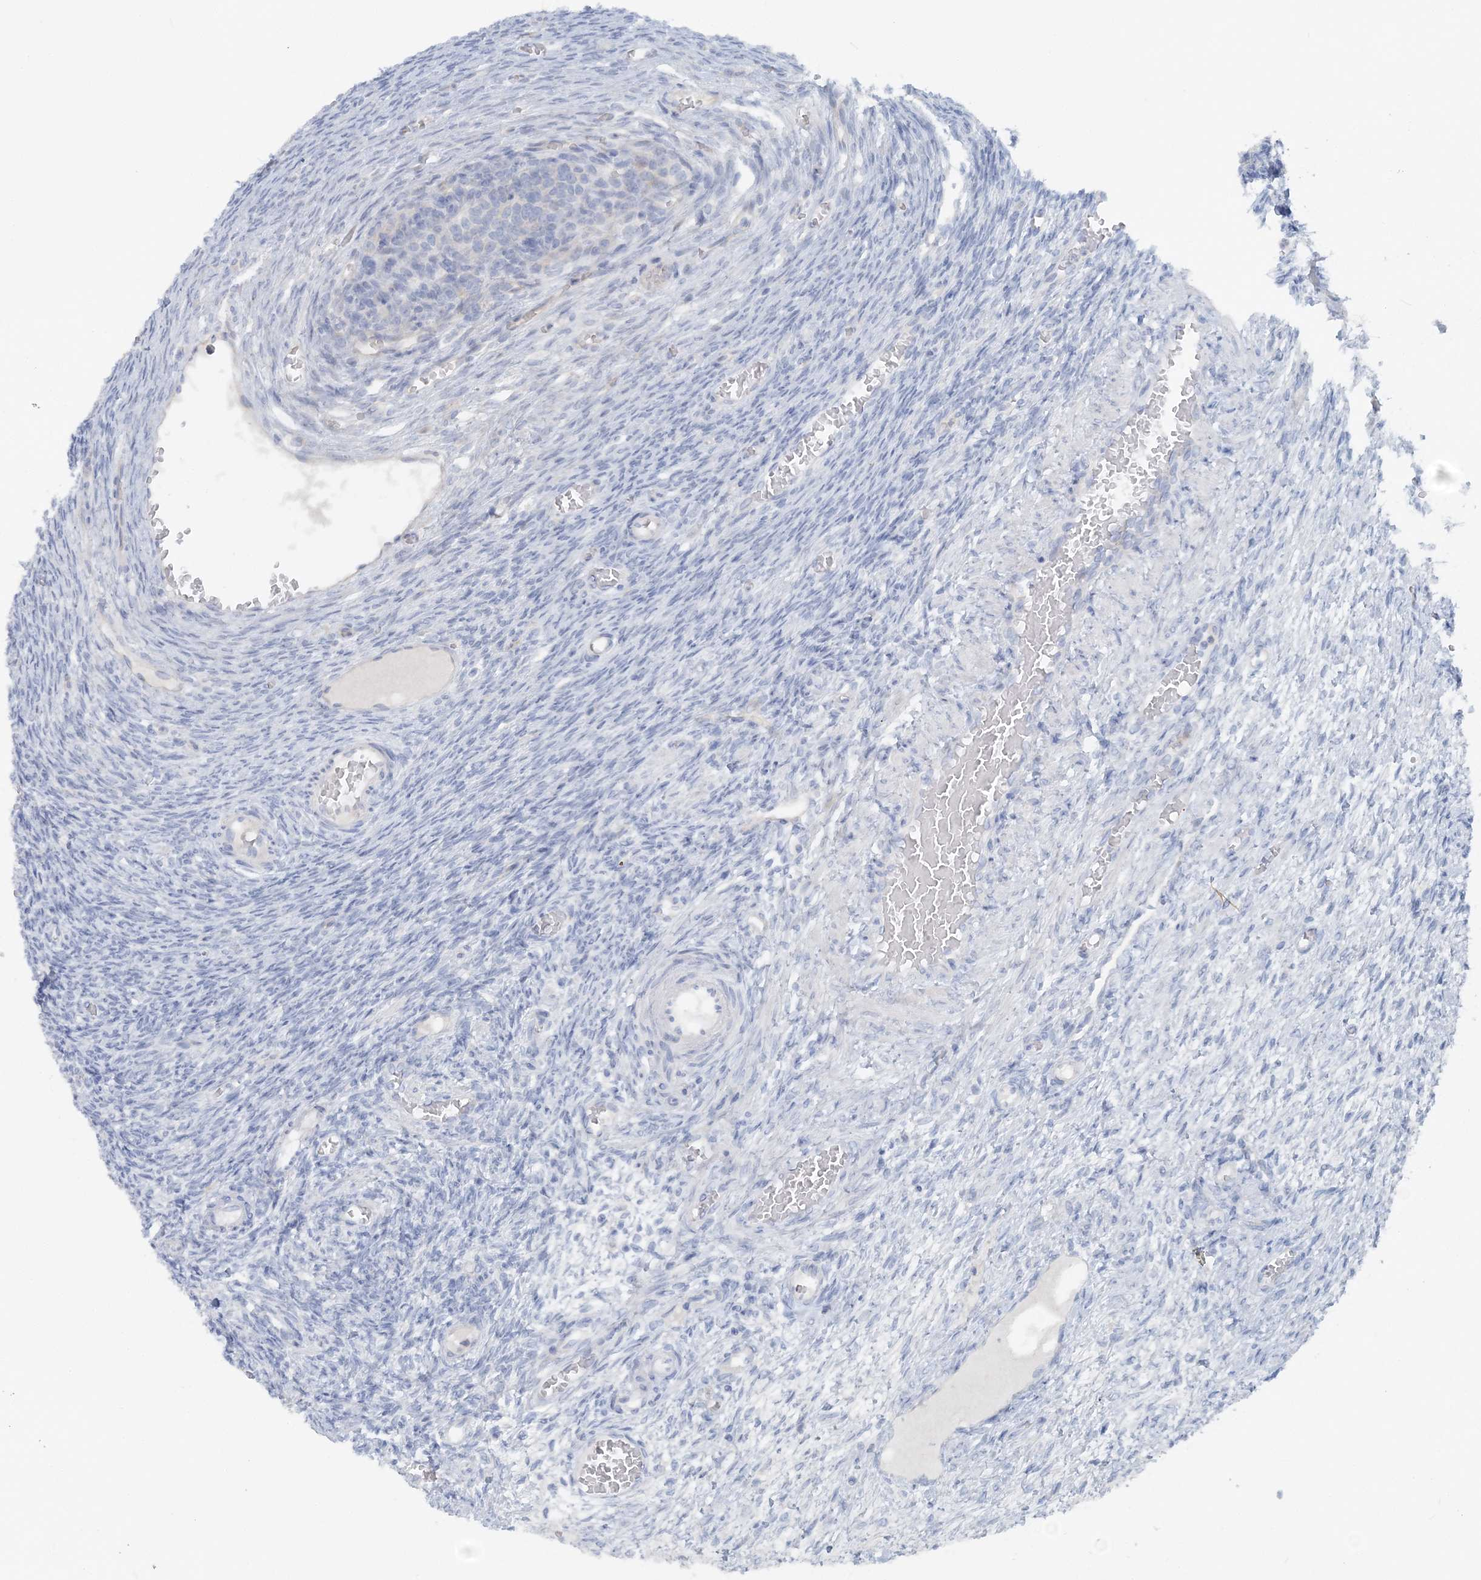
{"staining": {"intensity": "negative", "quantity": "none", "location": "none"}, "tissue": "ovary", "cell_type": "Ovarian stroma cells", "image_type": "normal", "snomed": [{"axis": "morphology", "description": "Normal tissue, NOS"}, {"axis": "topography", "description": "Ovary"}], "caption": "Immunohistochemistry image of unremarkable human ovary stained for a protein (brown), which shows no expression in ovarian stroma cells. (Immunohistochemistry, brightfield microscopy, high magnification).", "gene": "ATP11A", "patient": {"sex": "female", "age": 27}}